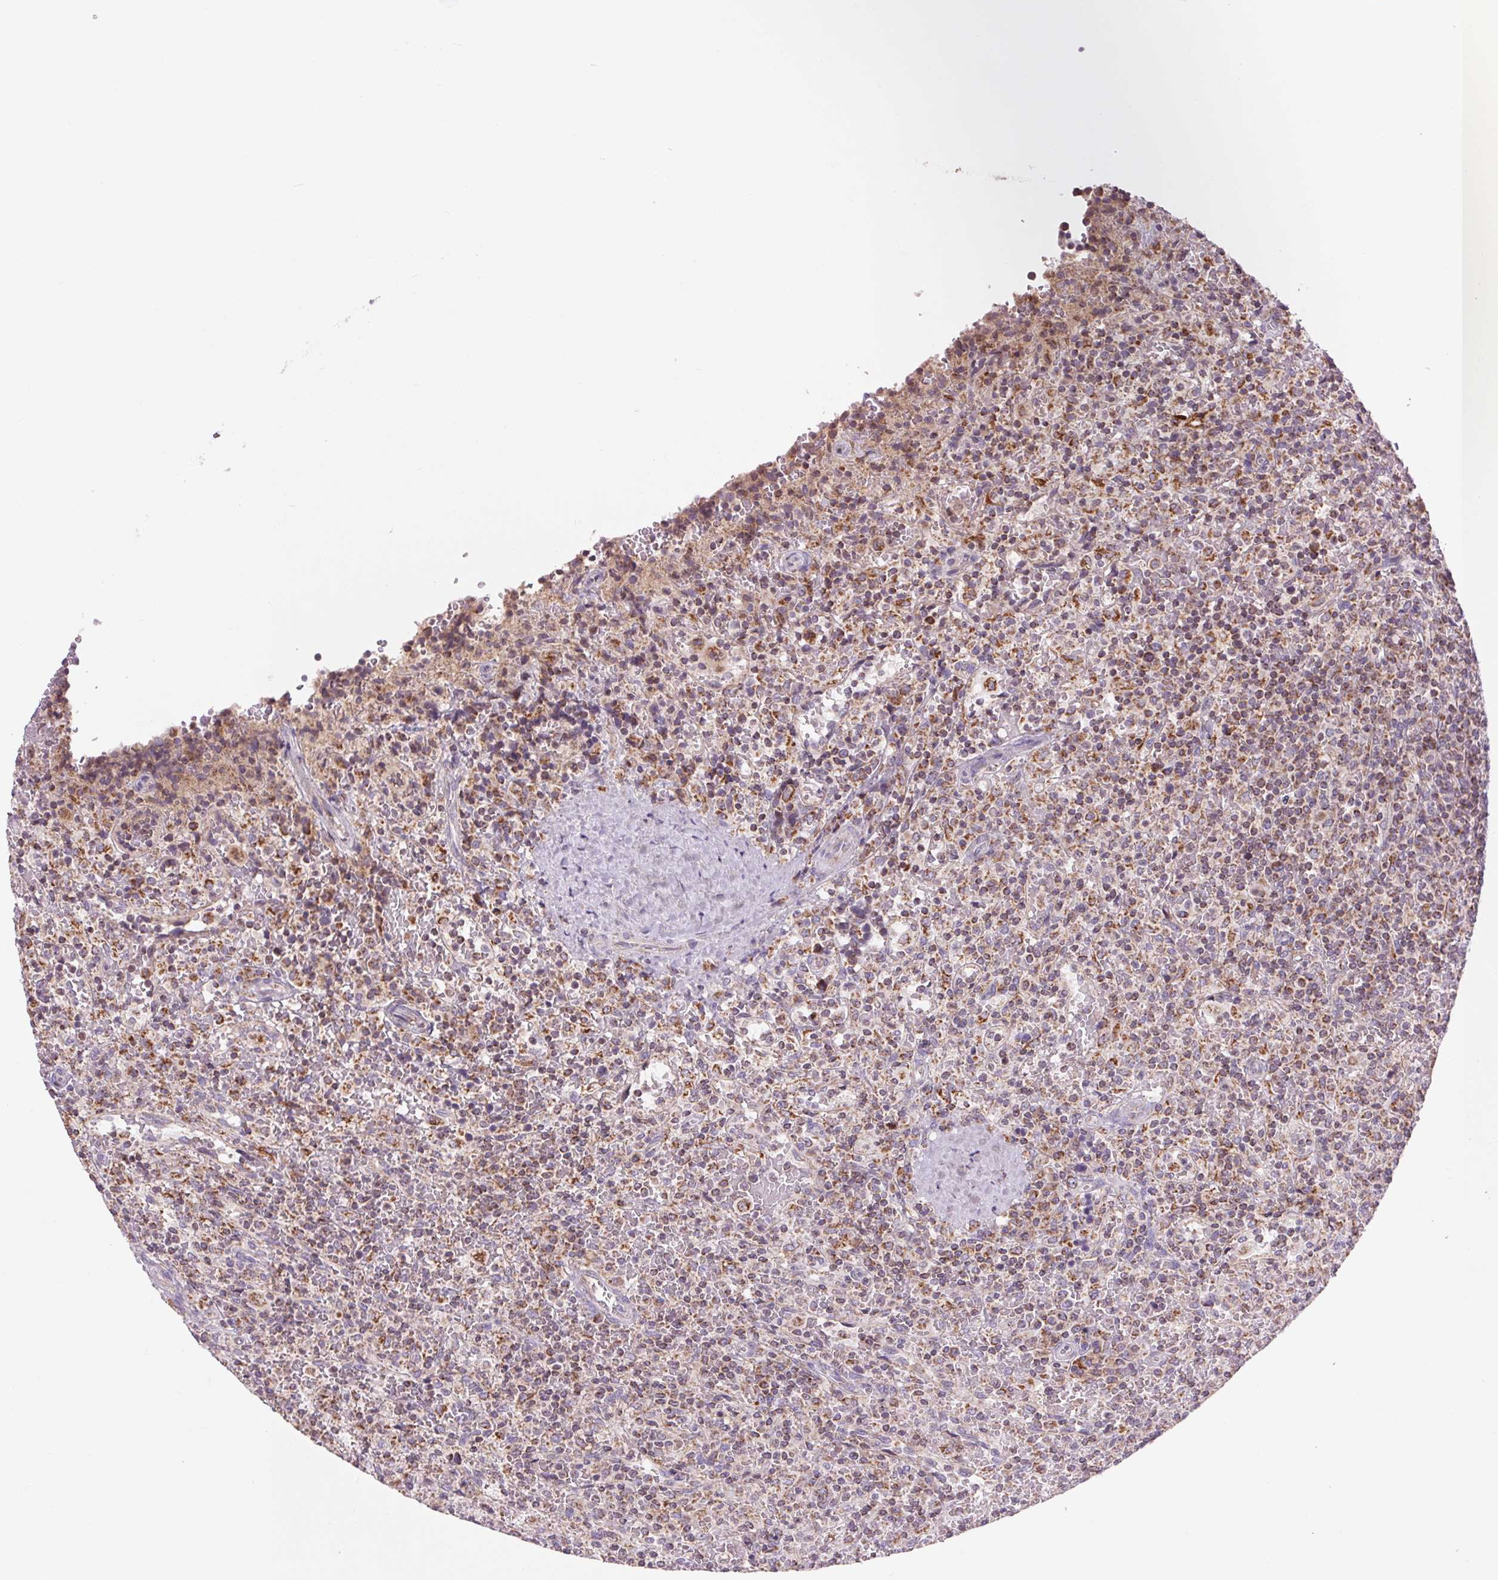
{"staining": {"intensity": "weak", "quantity": "<25%", "location": "cytoplasmic/membranous"}, "tissue": "lymphoma", "cell_type": "Tumor cells", "image_type": "cancer", "snomed": [{"axis": "morphology", "description": "Malignant lymphoma, non-Hodgkin's type, Low grade"}, {"axis": "topography", "description": "Spleen"}], "caption": "Tumor cells show no significant positivity in low-grade malignant lymphoma, non-Hodgkin's type.", "gene": "COX6A1", "patient": {"sex": "male", "age": 62}}